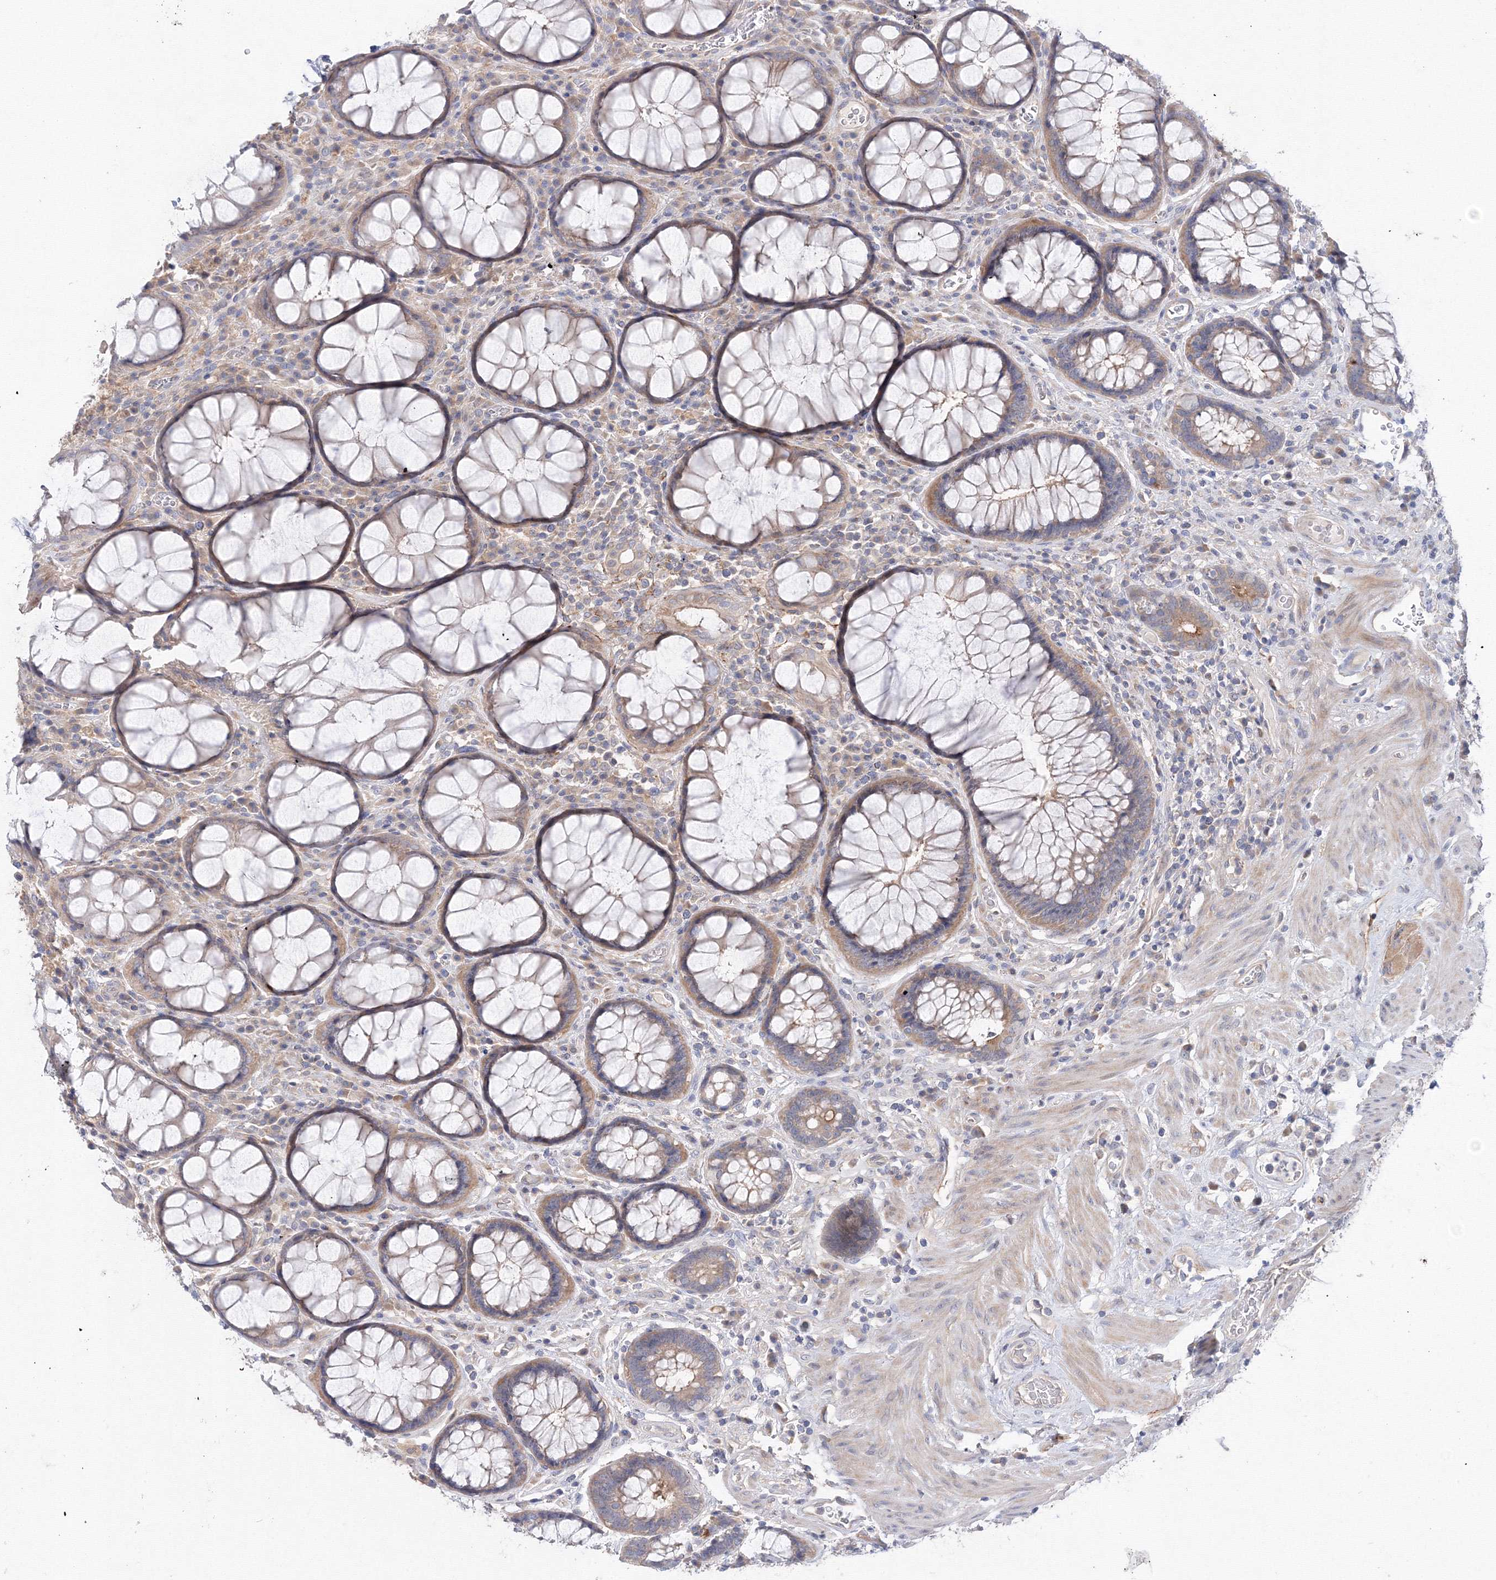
{"staining": {"intensity": "weak", "quantity": "25%-75%", "location": "cytoplasmic/membranous"}, "tissue": "rectum", "cell_type": "Glandular cells", "image_type": "normal", "snomed": [{"axis": "morphology", "description": "Normal tissue, NOS"}, {"axis": "topography", "description": "Rectum"}], "caption": "A histopathology image showing weak cytoplasmic/membranous expression in approximately 25%-75% of glandular cells in benign rectum, as visualized by brown immunohistochemical staining.", "gene": "DIS3L2", "patient": {"sex": "male", "age": 64}}